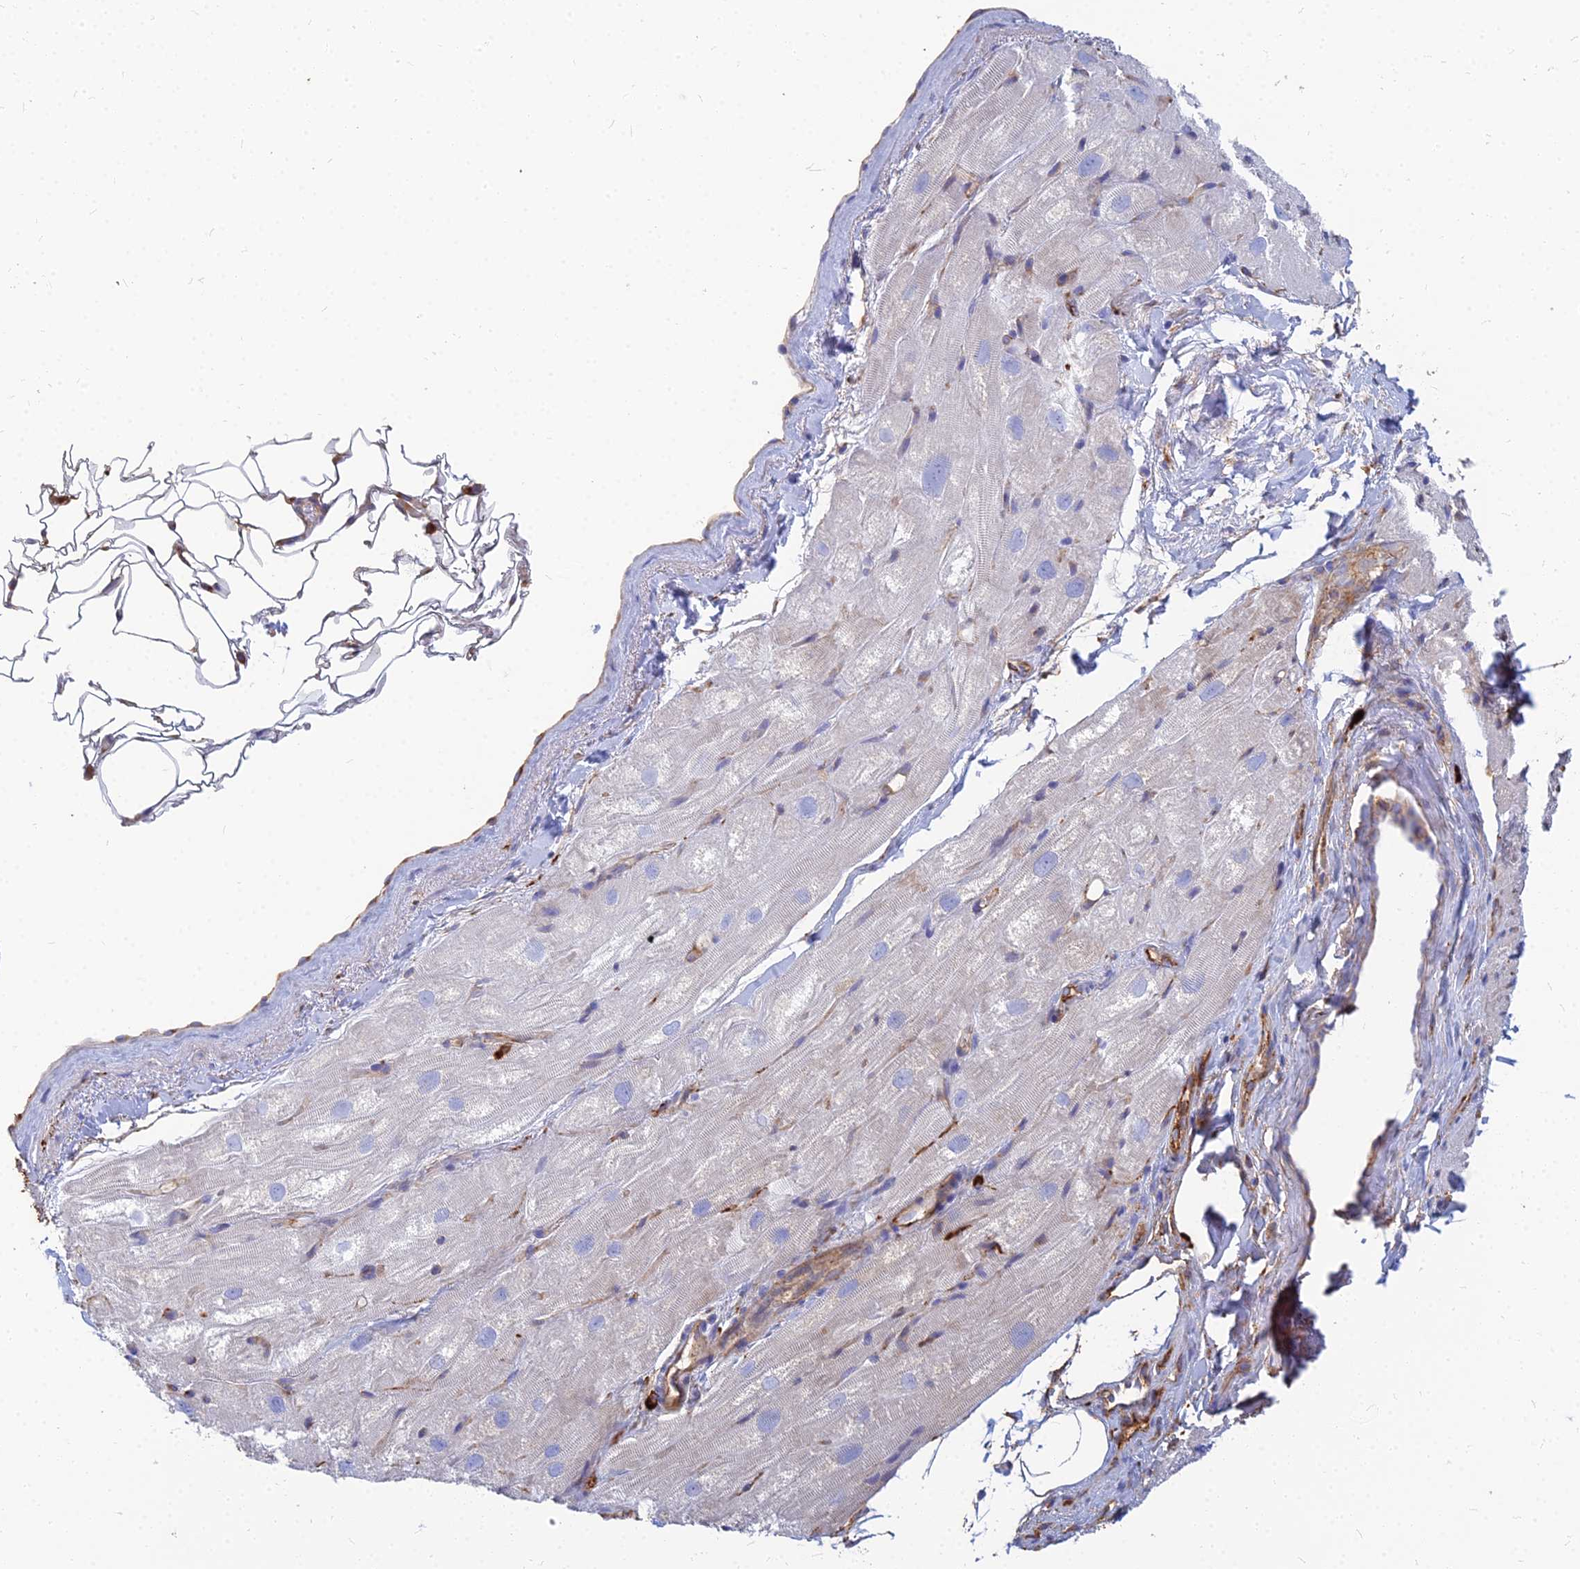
{"staining": {"intensity": "negative", "quantity": "none", "location": "none"}, "tissue": "heart muscle", "cell_type": "Cardiomyocytes", "image_type": "normal", "snomed": [{"axis": "morphology", "description": "Normal tissue, NOS"}, {"axis": "topography", "description": "Heart"}], "caption": "Immunohistochemical staining of normal heart muscle displays no significant expression in cardiomyocytes.", "gene": "VAT1", "patient": {"sex": "male", "age": 50}}